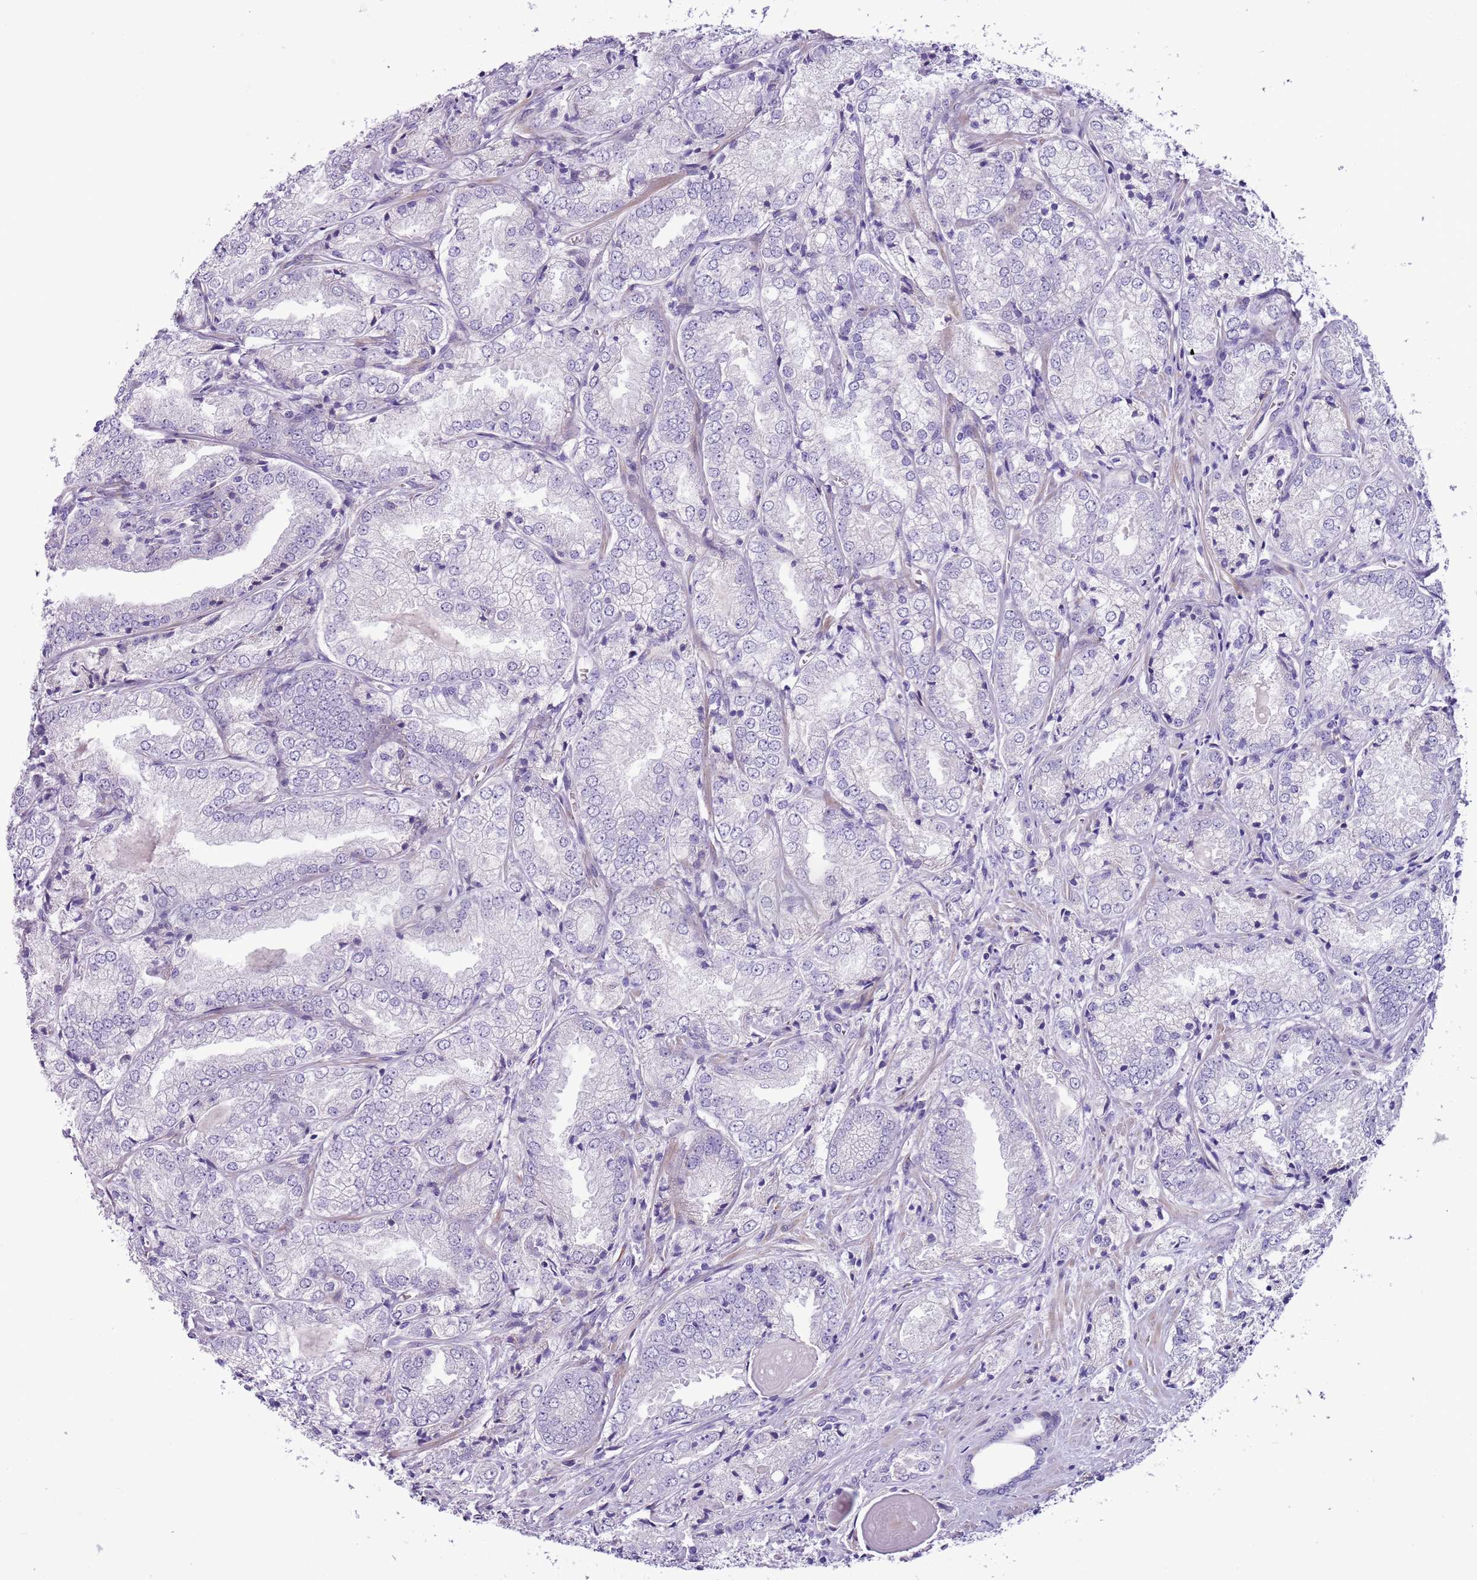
{"staining": {"intensity": "negative", "quantity": "none", "location": "none"}, "tissue": "prostate cancer", "cell_type": "Tumor cells", "image_type": "cancer", "snomed": [{"axis": "morphology", "description": "Adenocarcinoma, High grade"}, {"axis": "topography", "description": "Prostate"}], "caption": "Tumor cells show no significant staining in prostate cancer (high-grade adenocarcinoma).", "gene": "MRPL32", "patient": {"sex": "male", "age": 63}}